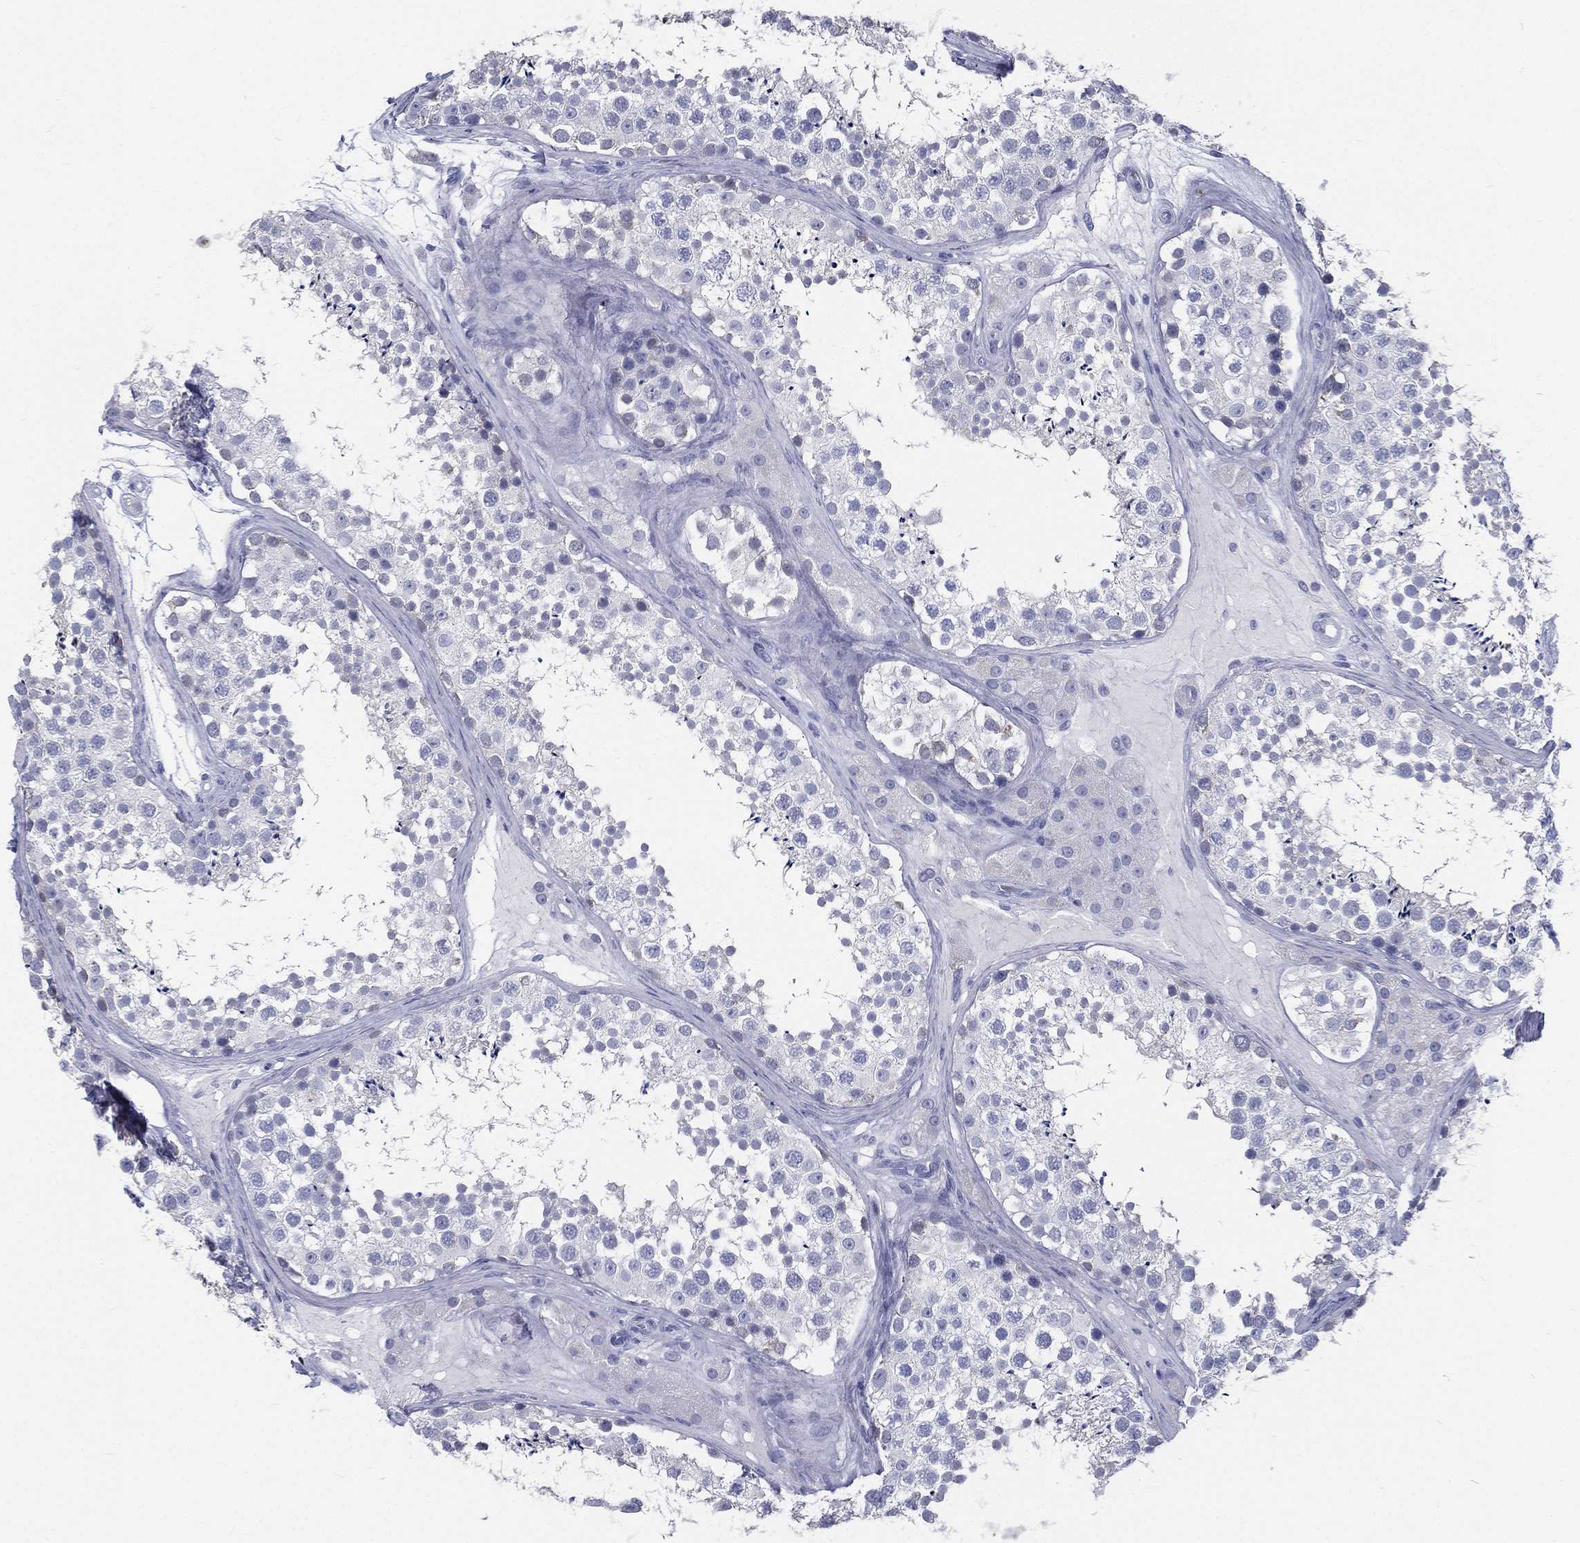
{"staining": {"intensity": "negative", "quantity": "none", "location": "none"}, "tissue": "testis", "cell_type": "Cells in seminiferous ducts", "image_type": "normal", "snomed": [{"axis": "morphology", "description": "Normal tissue, NOS"}, {"axis": "topography", "description": "Testis"}], "caption": "There is no significant expression in cells in seminiferous ducts of testis.", "gene": "RSPH4A", "patient": {"sex": "male", "age": 41}}